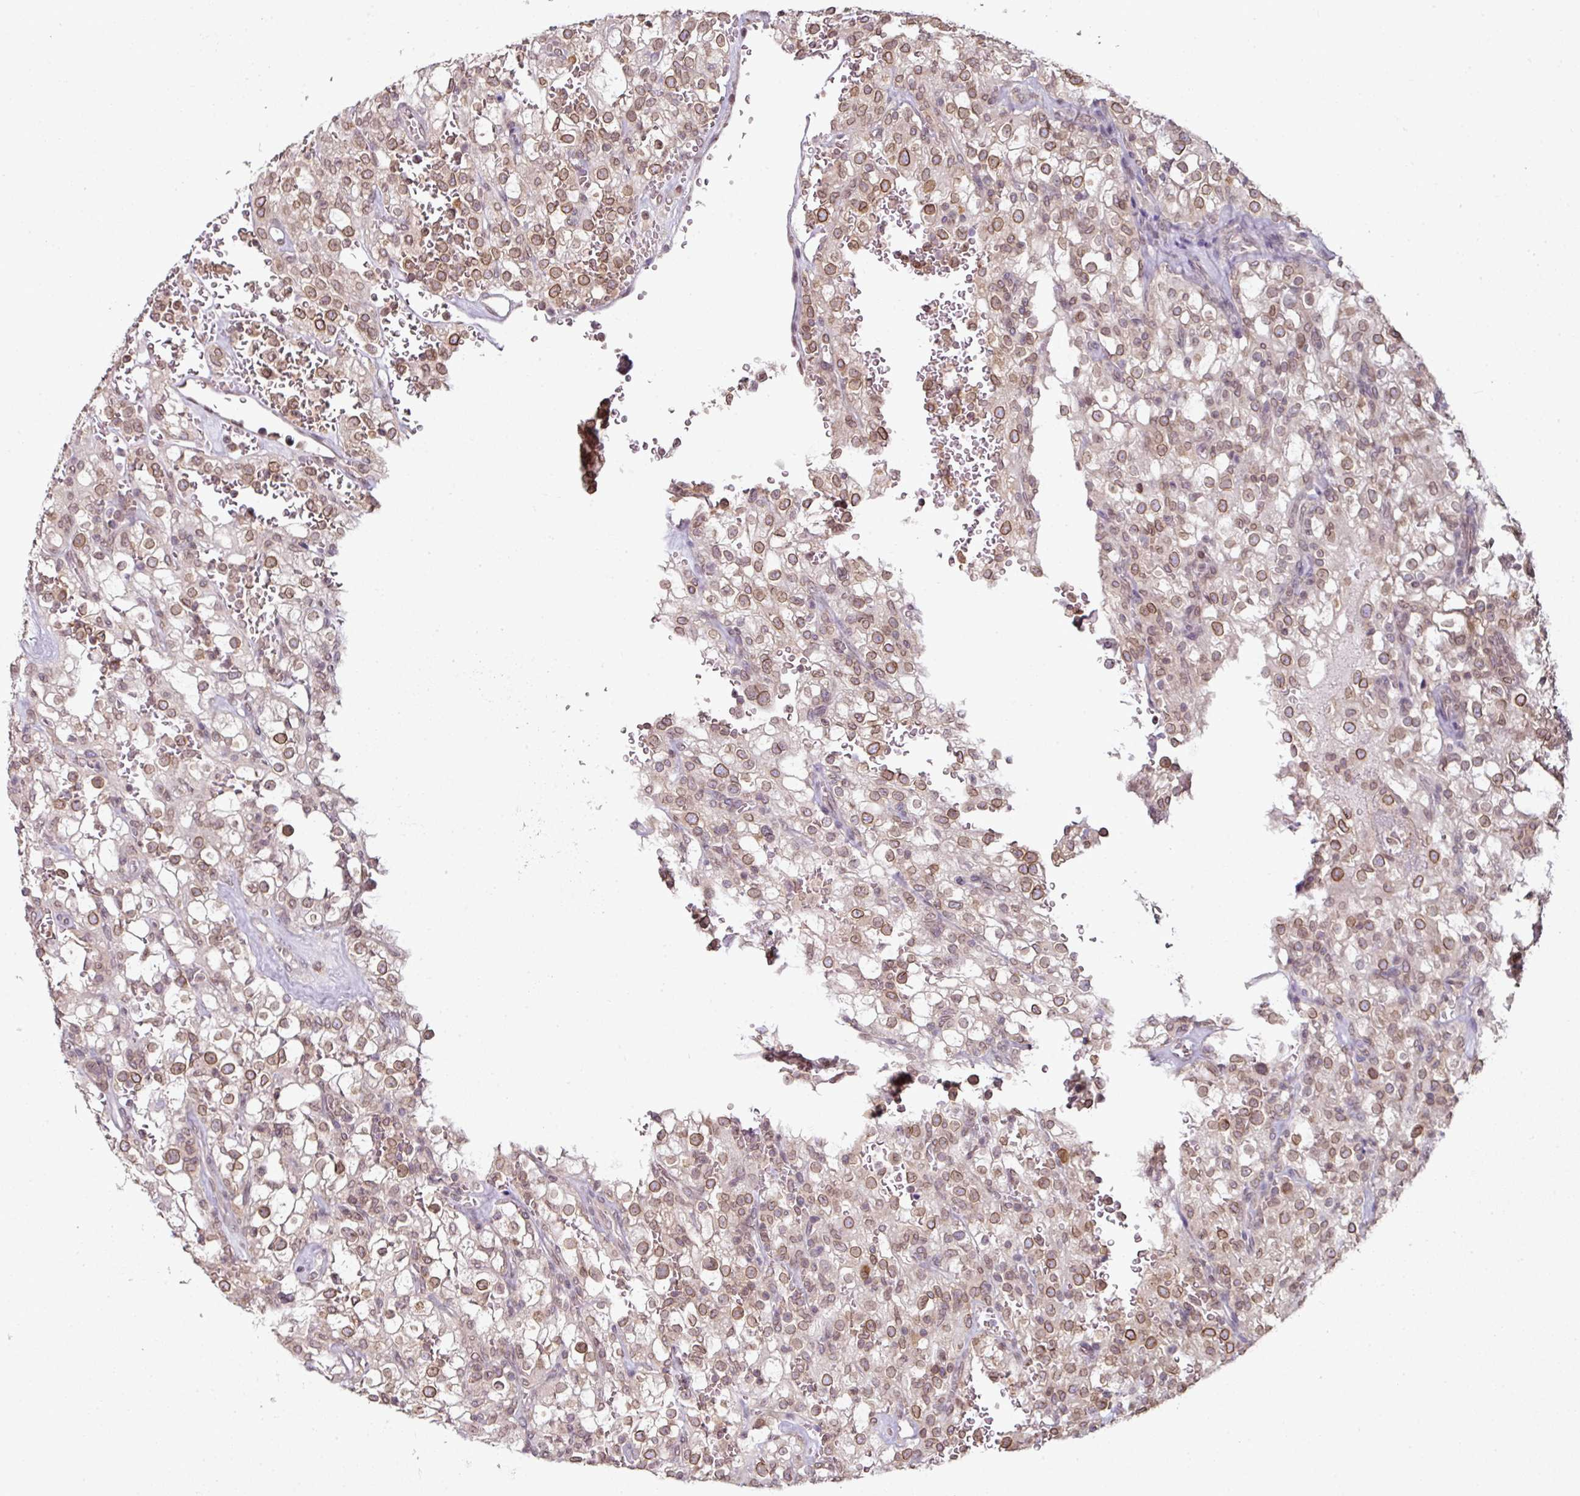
{"staining": {"intensity": "moderate", "quantity": "25%-75%", "location": "cytoplasmic/membranous,nuclear"}, "tissue": "renal cancer", "cell_type": "Tumor cells", "image_type": "cancer", "snomed": [{"axis": "morphology", "description": "Adenocarcinoma, NOS"}, {"axis": "topography", "description": "Kidney"}], "caption": "Moderate cytoplasmic/membranous and nuclear positivity is appreciated in approximately 25%-75% of tumor cells in renal adenocarcinoma.", "gene": "RANGAP1", "patient": {"sex": "female", "age": 74}}